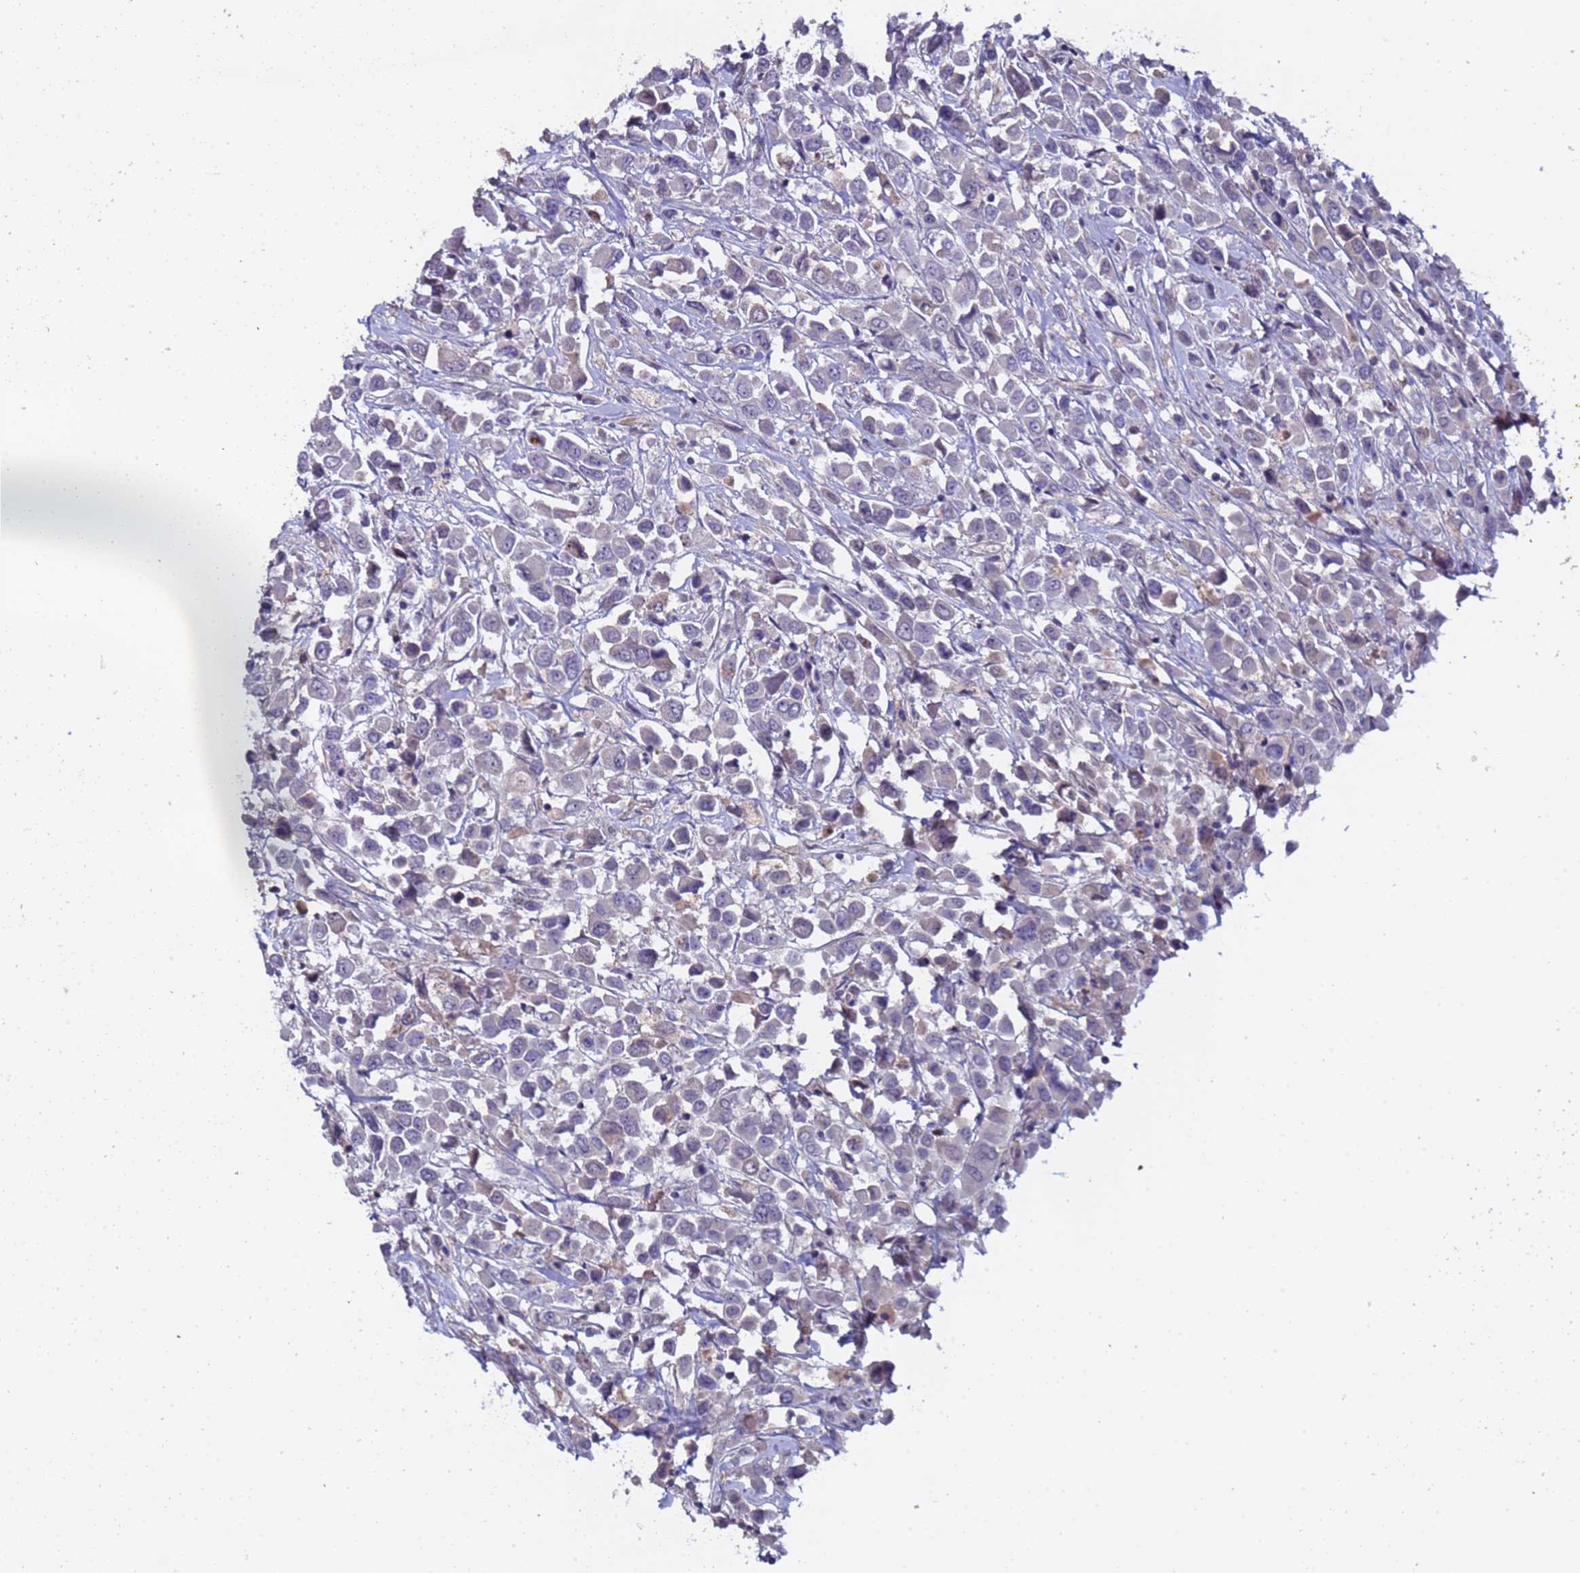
{"staining": {"intensity": "negative", "quantity": "none", "location": "none"}, "tissue": "breast cancer", "cell_type": "Tumor cells", "image_type": "cancer", "snomed": [{"axis": "morphology", "description": "Duct carcinoma"}, {"axis": "topography", "description": "Breast"}], "caption": "There is no significant positivity in tumor cells of breast cancer (intraductal carcinoma).", "gene": "ZNF248", "patient": {"sex": "female", "age": 61}}